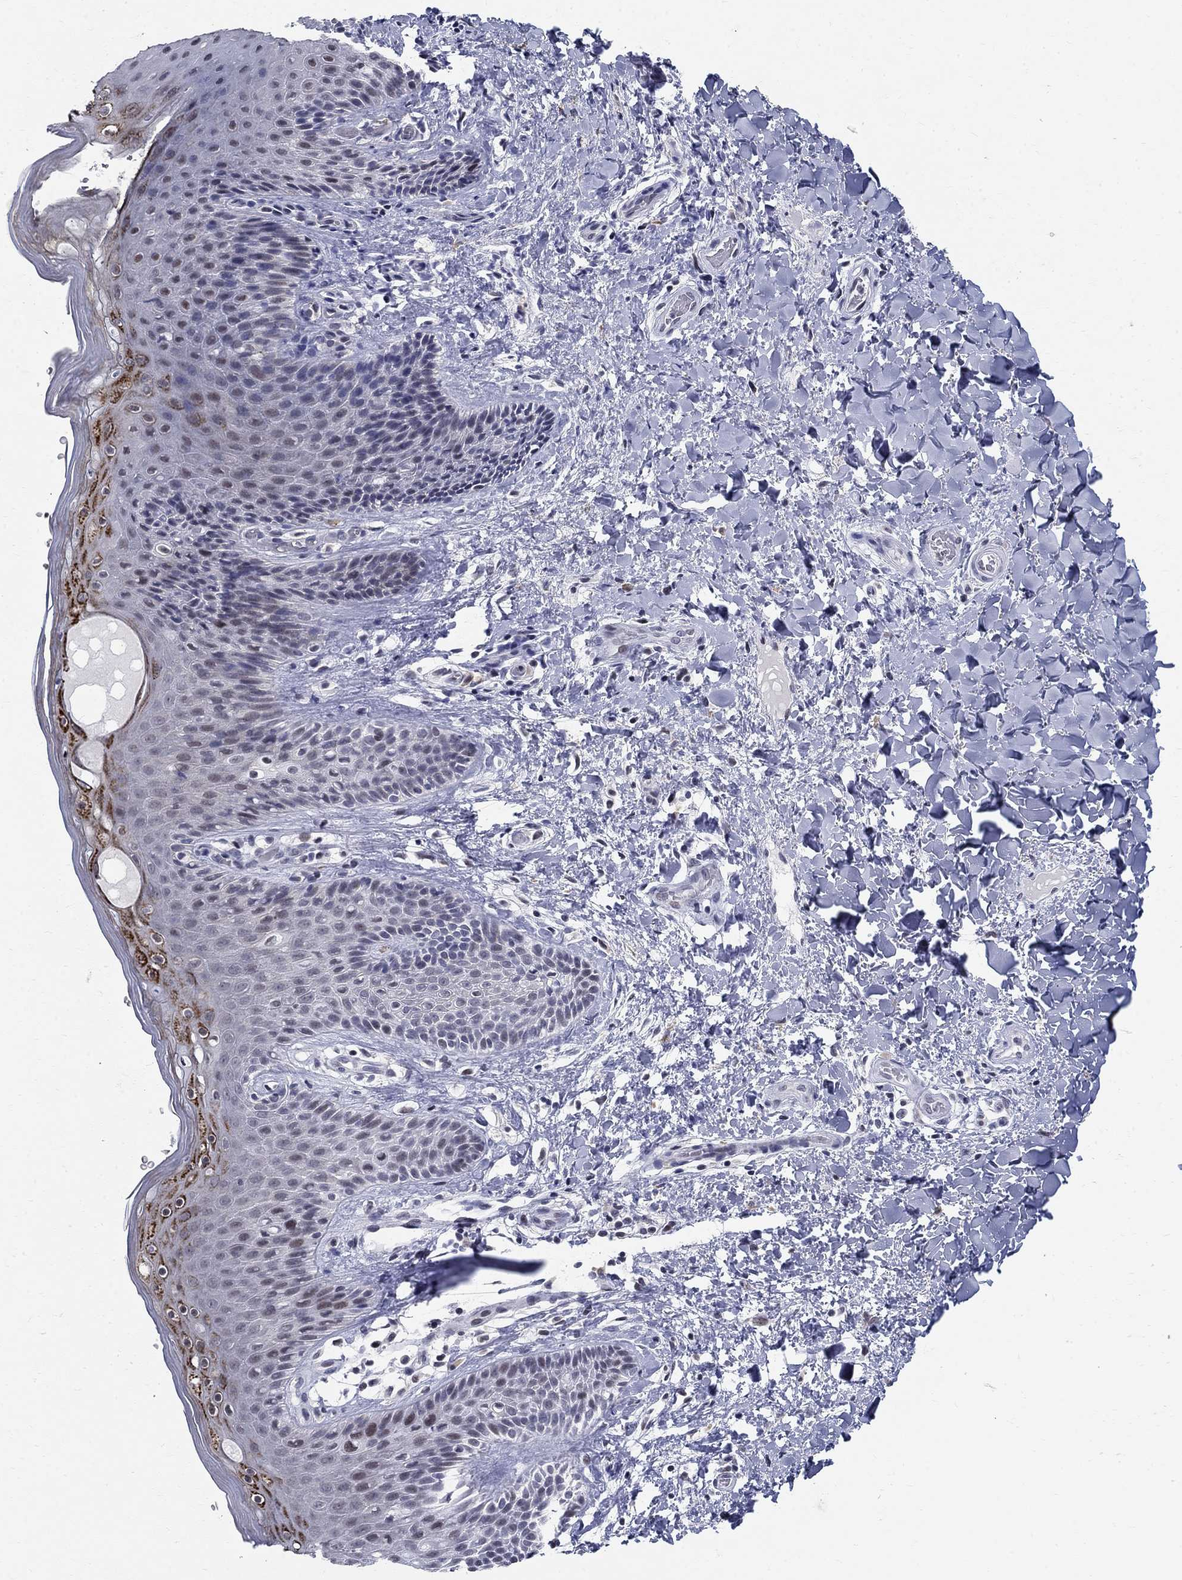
{"staining": {"intensity": "strong", "quantity": "<25%", "location": "cytoplasmic/membranous"}, "tissue": "skin", "cell_type": "Epidermal cells", "image_type": "normal", "snomed": [{"axis": "morphology", "description": "Normal tissue, NOS"}, {"axis": "topography", "description": "Anal"}], "caption": "Skin stained with DAB immunohistochemistry (IHC) displays medium levels of strong cytoplasmic/membranous expression in about <25% of epidermal cells.", "gene": "BHLHE22", "patient": {"sex": "male", "age": 36}}